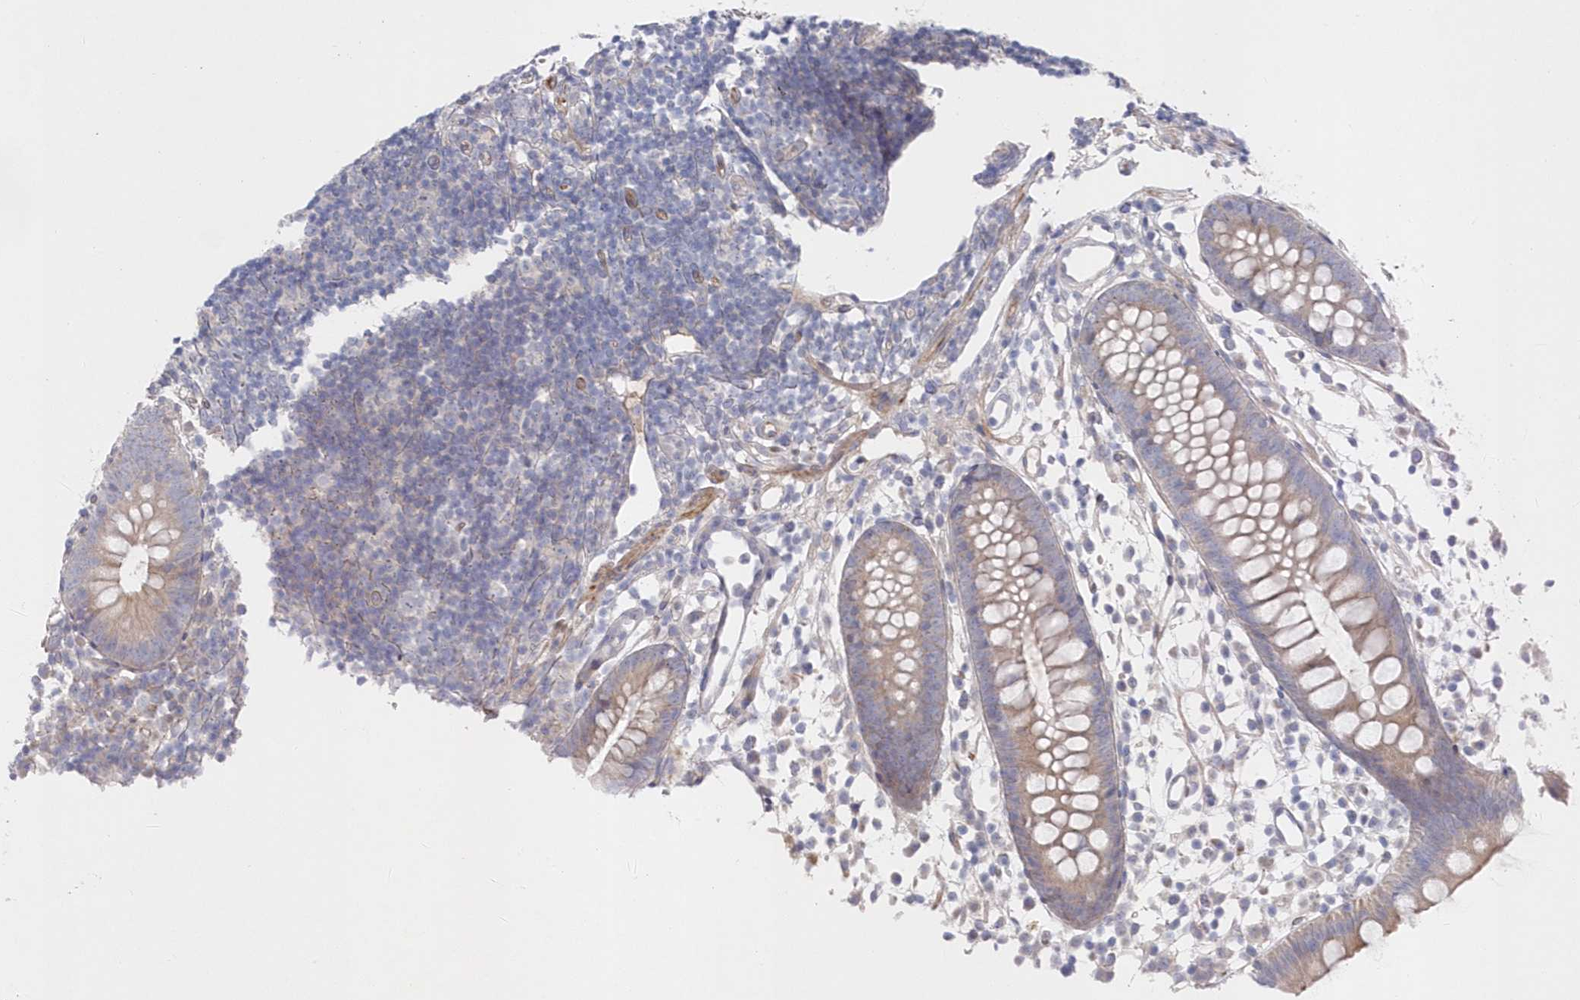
{"staining": {"intensity": "weak", "quantity": "<25%", "location": "cytoplasmic/membranous"}, "tissue": "appendix", "cell_type": "Glandular cells", "image_type": "normal", "snomed": [{"axis": "morphology", "description": "Normal tissue, NOS"}, {"axis": "topography", "description": "Appendix"}], "caption": "Glandular cells show no significant positivity in unremarkable appendix. (DAB (3,3'-diaminobenzidine) IHC visualized using brightfield microscopy, high magnification).", "gene": "KIAA1586", "patient": {"sex": "female", "age": 20}}